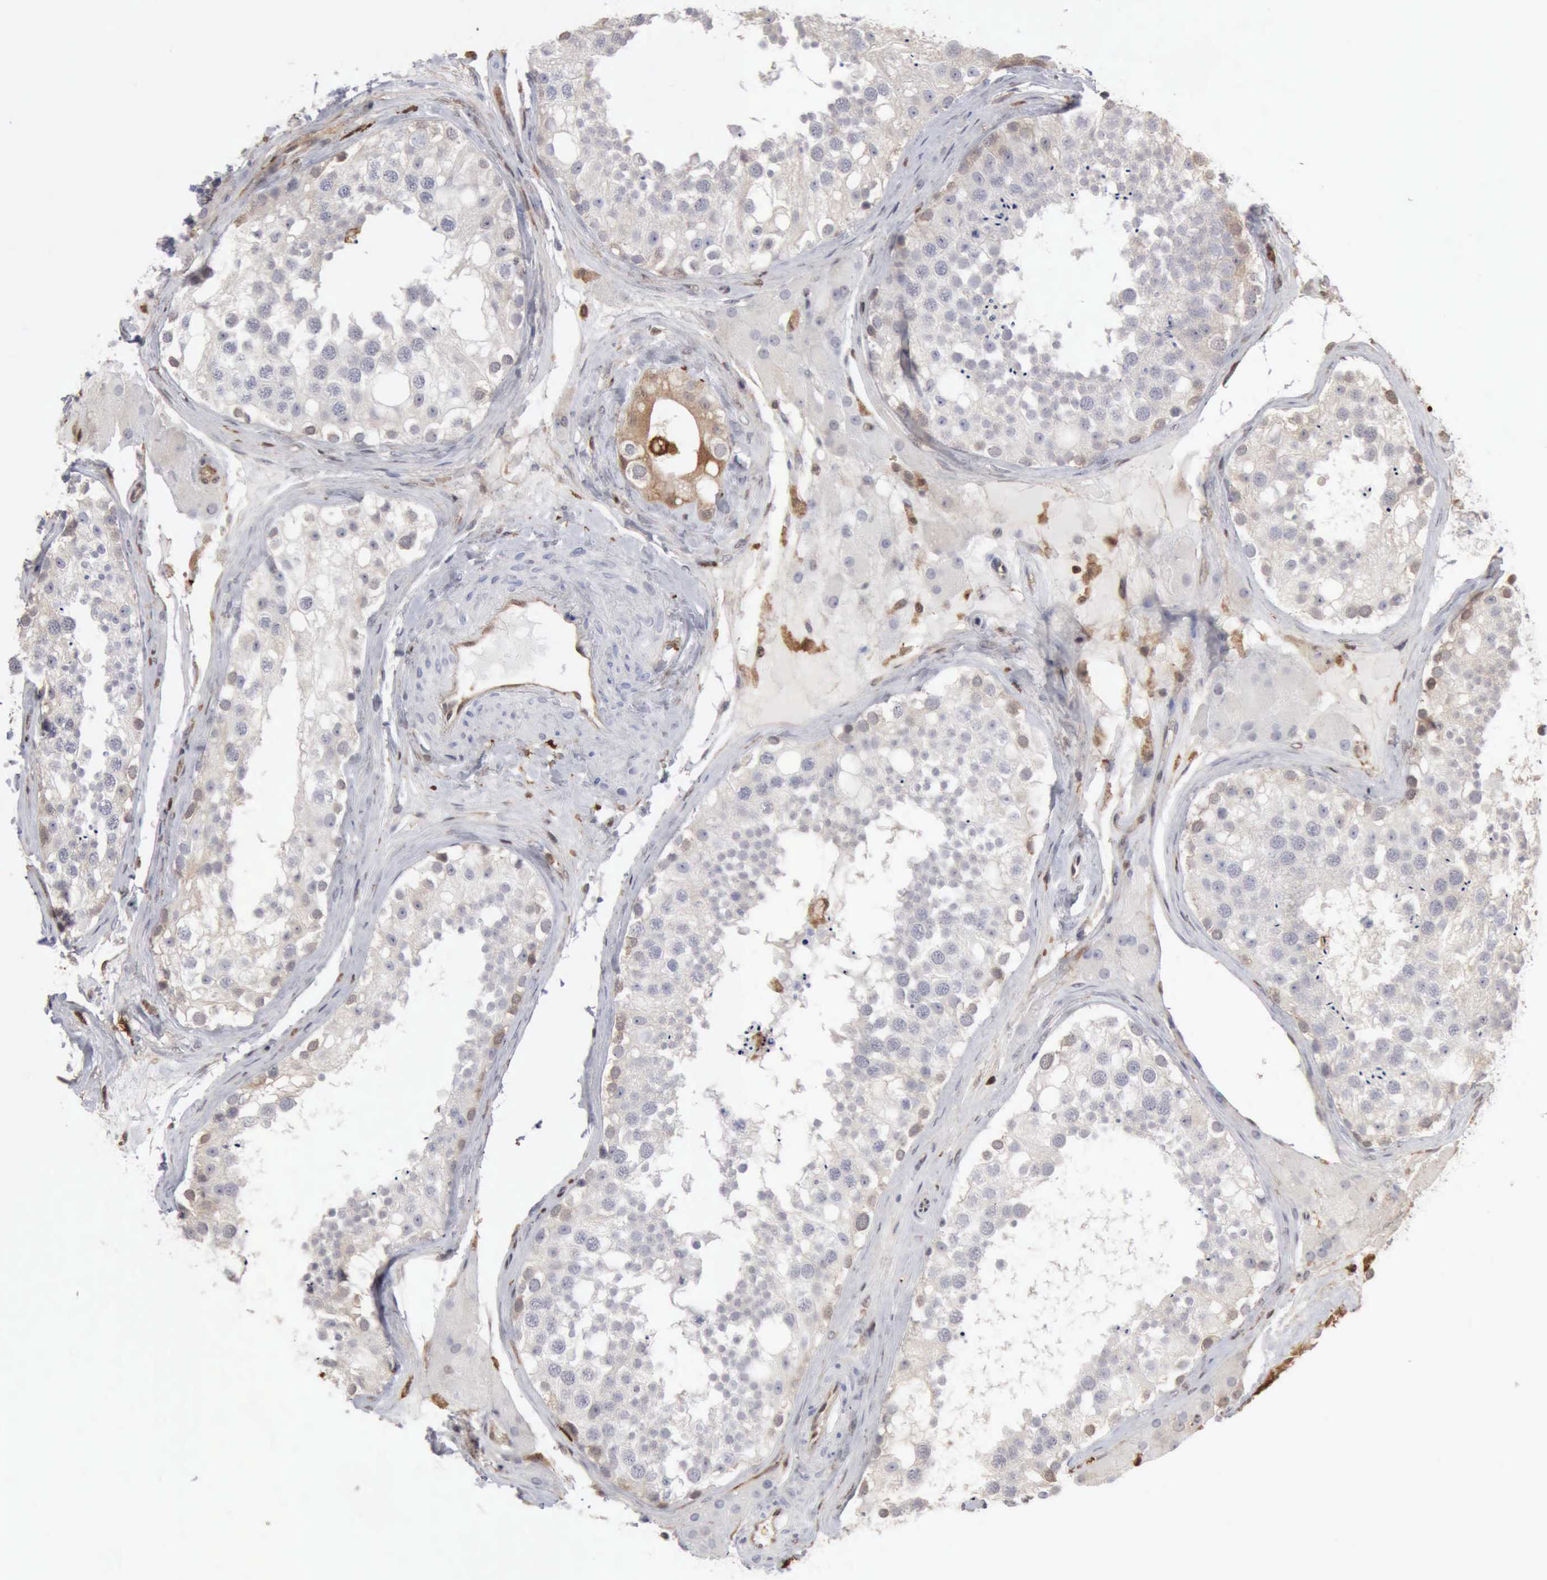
{"staining": {"intensity": "weak", "quantity": "<25%", "location": "nuclear"}, "tissue": "testis", "cell_type": "Cells in seminiferous ducts", "image_type": "normal", "snomed": [{"axis": "morphology", "description": "Normal tissue, NOS"}, {"axis": "topography", "description": "Testis"}], "caption": "An immunohistochemistry (IHC) photomicrograph of benign testis is shown. There is no staining in cells in seminiferous ducts of testis. Brightfield microscopy of immunohistochemistry stained with DAB (3,3'-diaminobenzidine) (brown) and hematoxylin (blue), captured at high magnification.", "gene": "STAT1", "patient": {"sex": "male", "age": 68}}